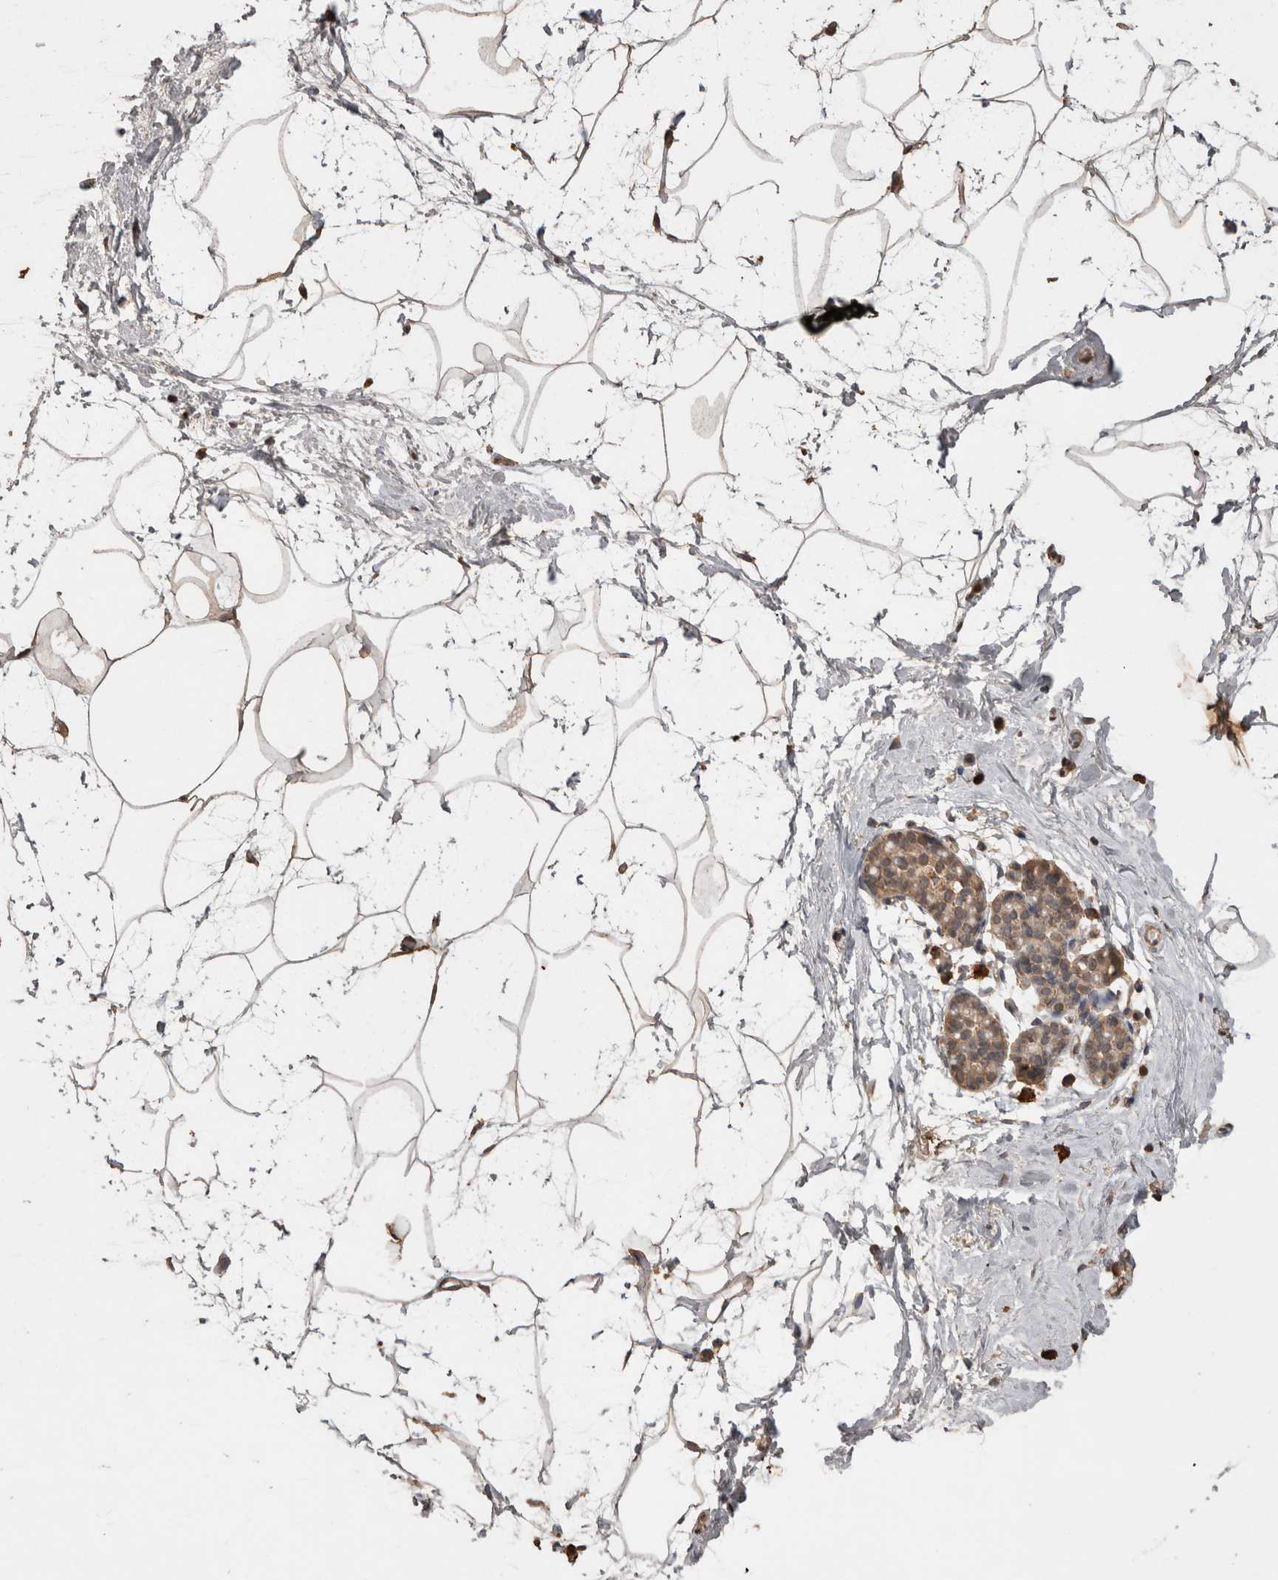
{"staining": {"intensity": "weak", "quantity": "<25%", "location": "cytoplasmic/membranous"}, "tissue": "breast", "cell_type": "Adipocytes", "image_type": "normal", "snomed": [{"axis": "morphology", "description": "Normal tissue, NOS"}, {"axis": "topography", "description": "Breast"}], "caption": "This histopathology image is of normal breast stained with IHC to label a protein in brown with the nuclei are counter-stained blue. There is no staining in adipocytes.", "gene": "SOCS5", "patient": {"sex": "female", "age": 62}}